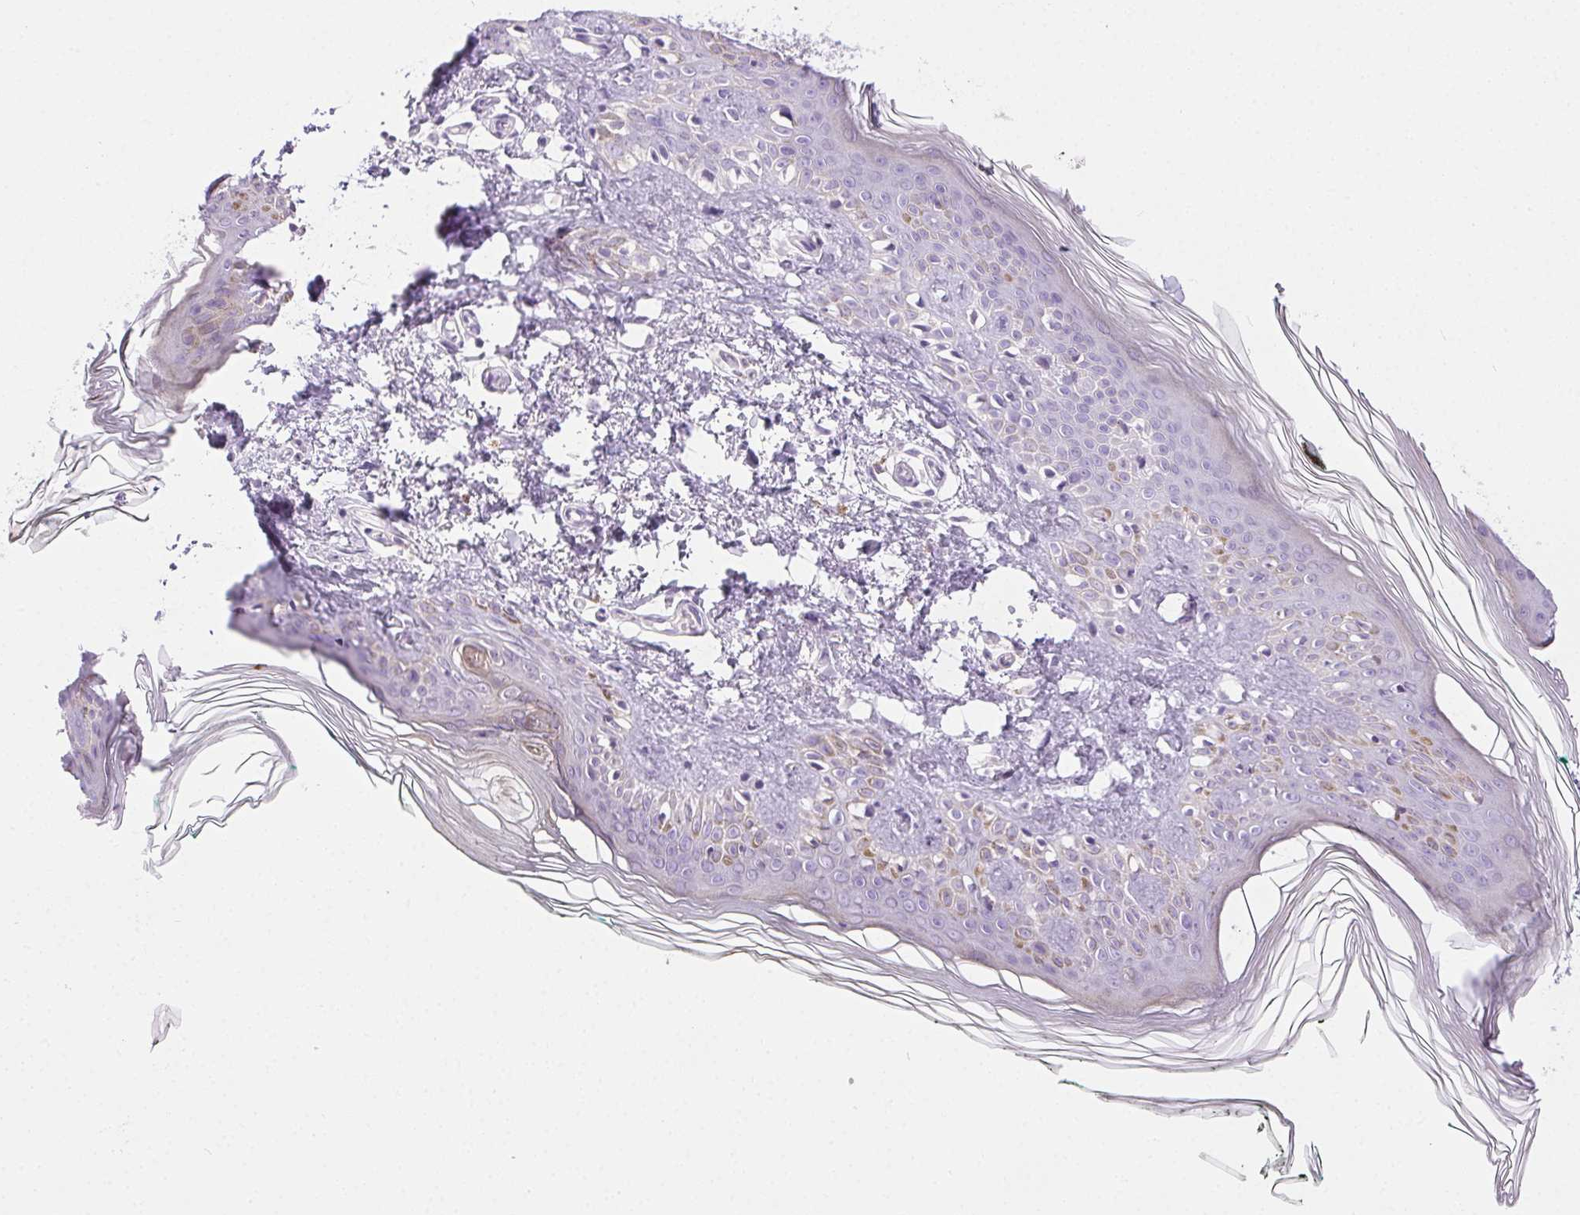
{"staining": {"intensity": "negative", "quantity": "none", "location": "none"}, "tissue": "skin", "cell_type": "Fibroblasts", "image_type": "normal", "snomed": [{"axis": "morphology", "description": "Normal tissue, NOS"}, {"axis": "topography", "description": "Skin"}, {"axis": "topography", "description": "Peripheral nerve tissue"}], "caption": "DAB immunohistochemical staining of normal skin demonstrates no significant positivity in fibroblasts.", "gene": "C20orf85", "patient": {"sex": "female", "age": 45}}